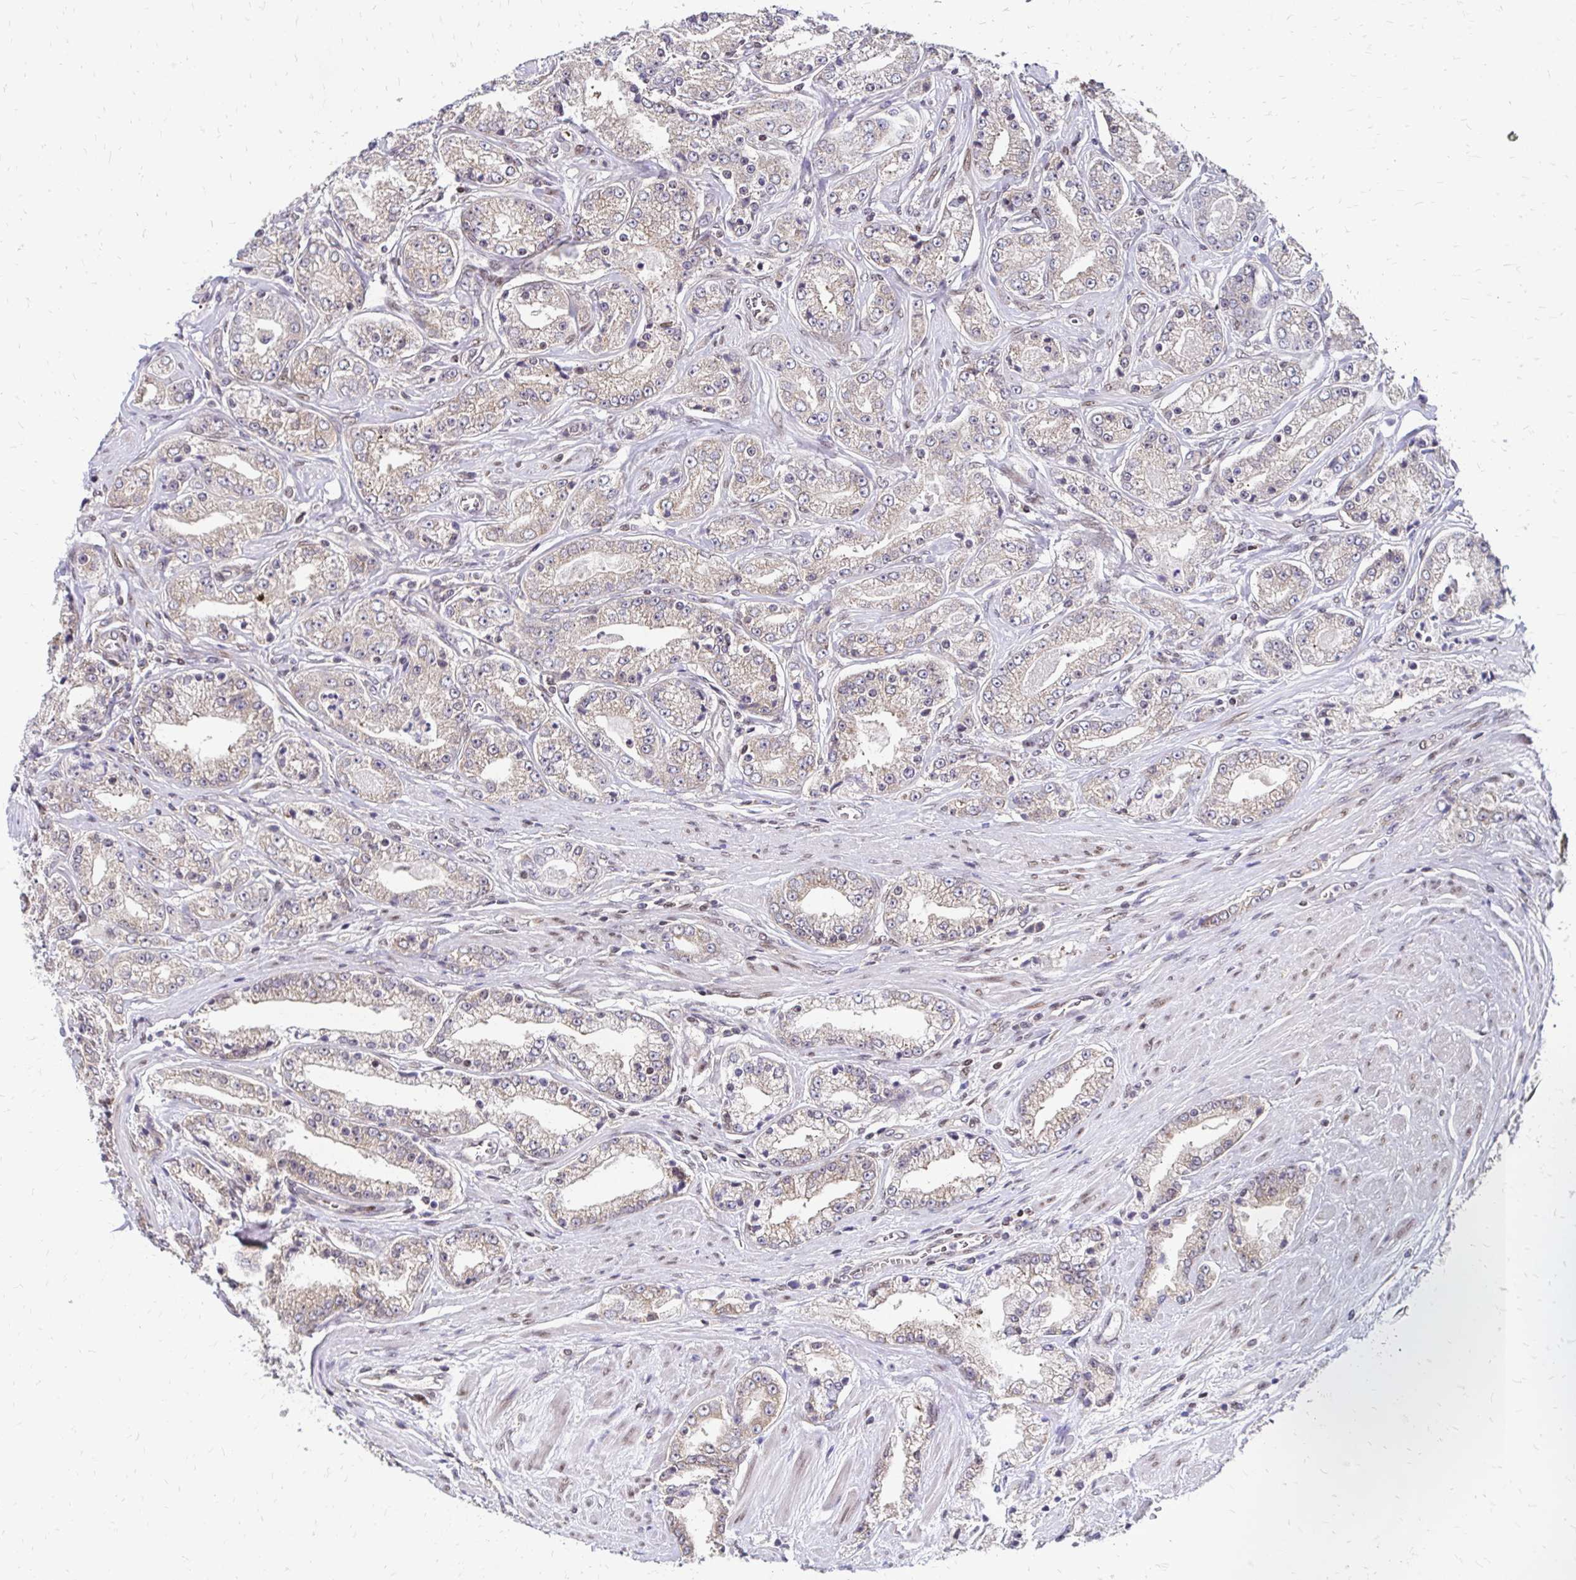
{"staining": {"intensity": "negative", "quantity": "none", "location": "none"}, "tissue": "prostate cancer", "cell_type": "Tumor cells", "image_type": "cancer", "snomed": [{"axis": "morphology", "description": "Adenocarcinoma, High grade"}, {"axis": "topography", "description": "Prostate"}], "caption": "DAB immunohistochemical staining of prostate cancer (adenocarcinoma (high-grade)) displays no significant expression in tumor cells.", "gene": "CBX7", "patient": {"sex": "male", "age": 66}}